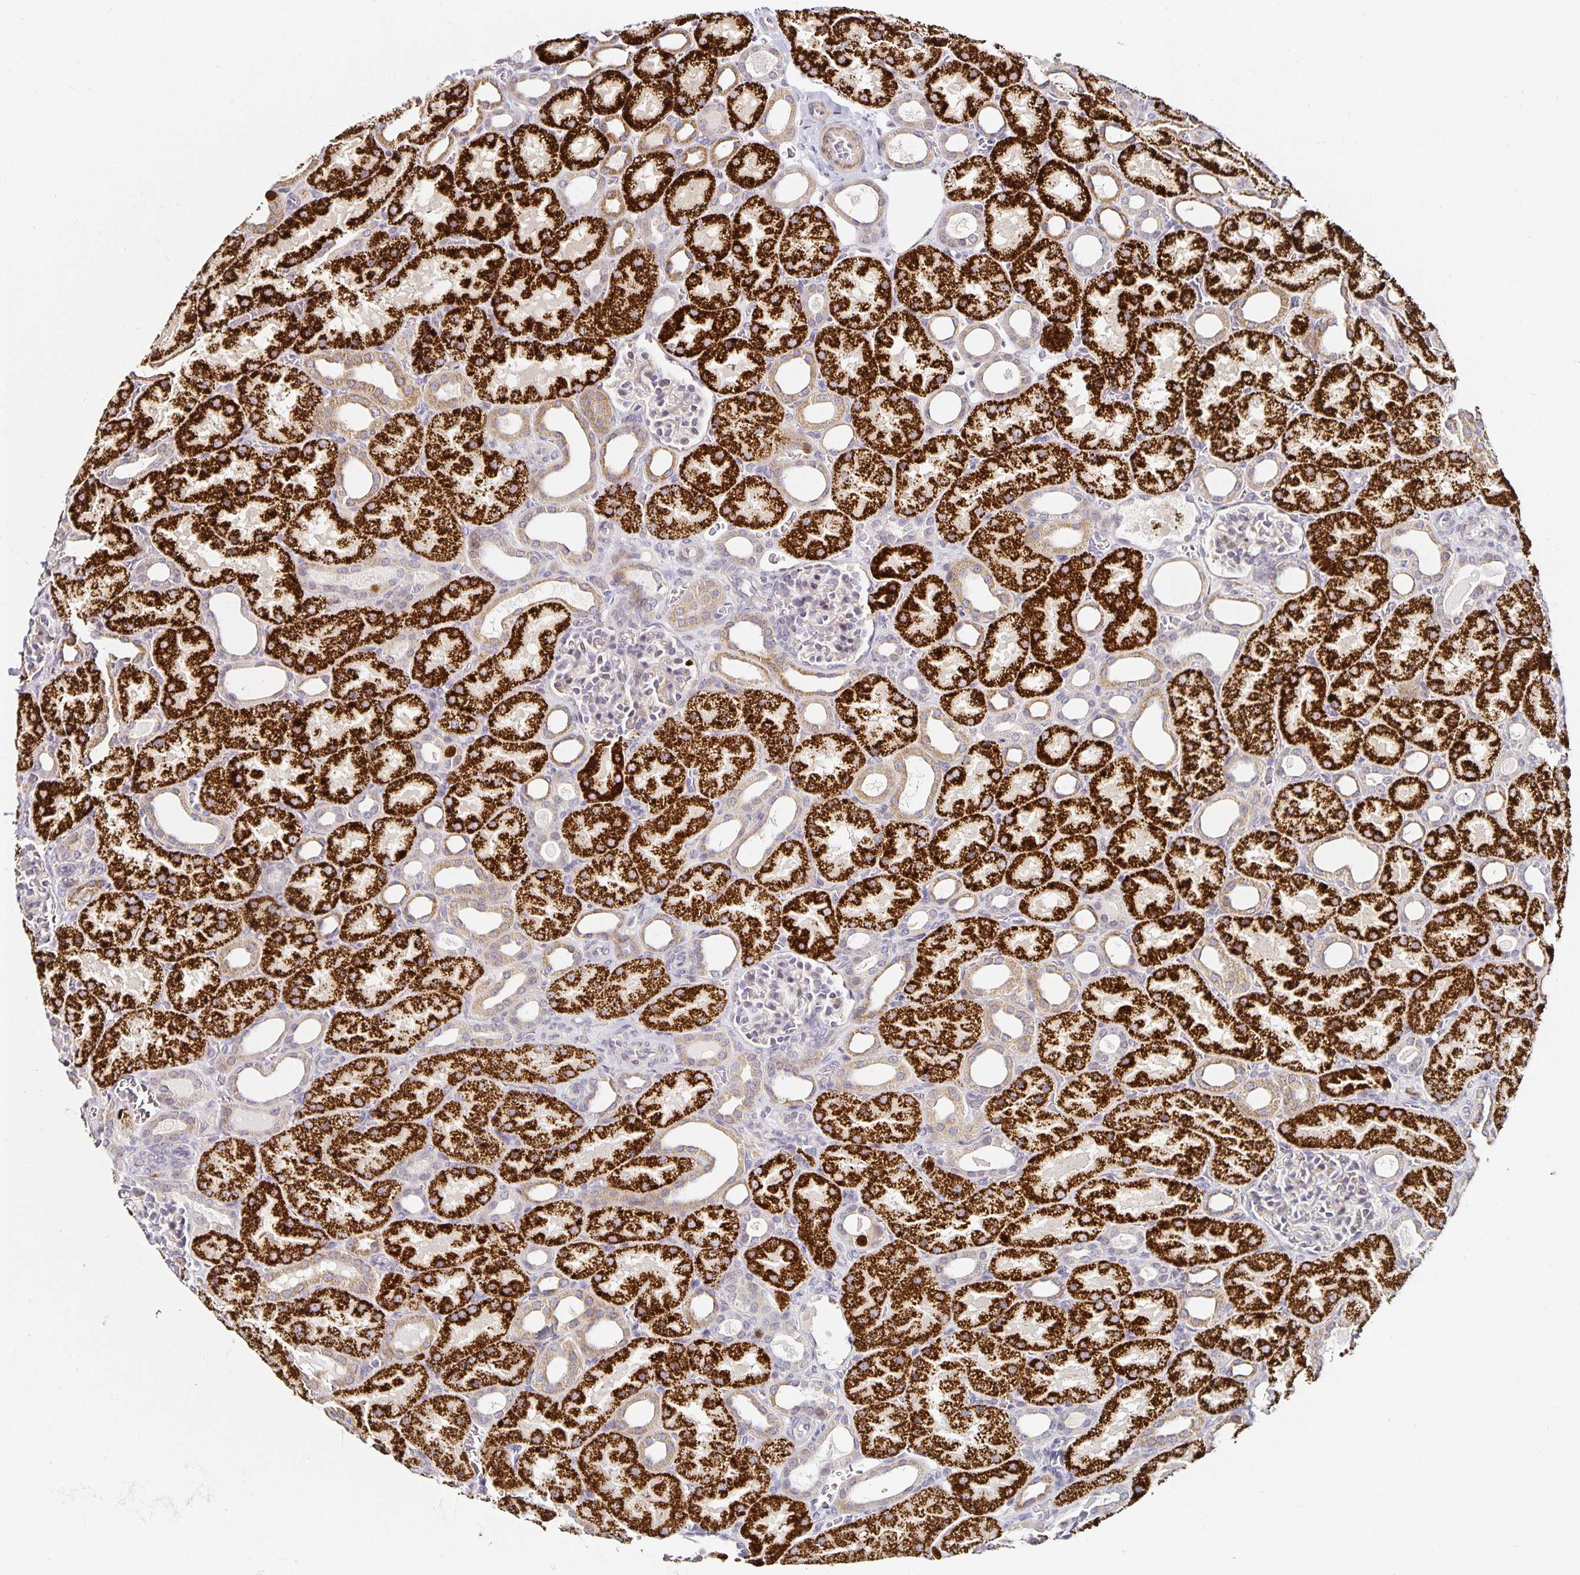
{"staining": {"intensity": "negative", "quantity": "none", "location": "none"}, "tissue": "kidney", "cell_type": "Cells in glomeruli", "image_type": "normal", "snomed": [{"axis": "morphology", "description": "Normal tissue, NOS"}, {"axis": "topography", "description": "Kidney"}], "caption": "There is no significant expression in cells in glomeruli of kidney. Brightfield microscopy of immunohistochemistry stained with DAB (brown) and hematoxylin (blue), captured at high magnification.", "gene": "ANLN", "patient": {"sex": "male", "age": 2}}